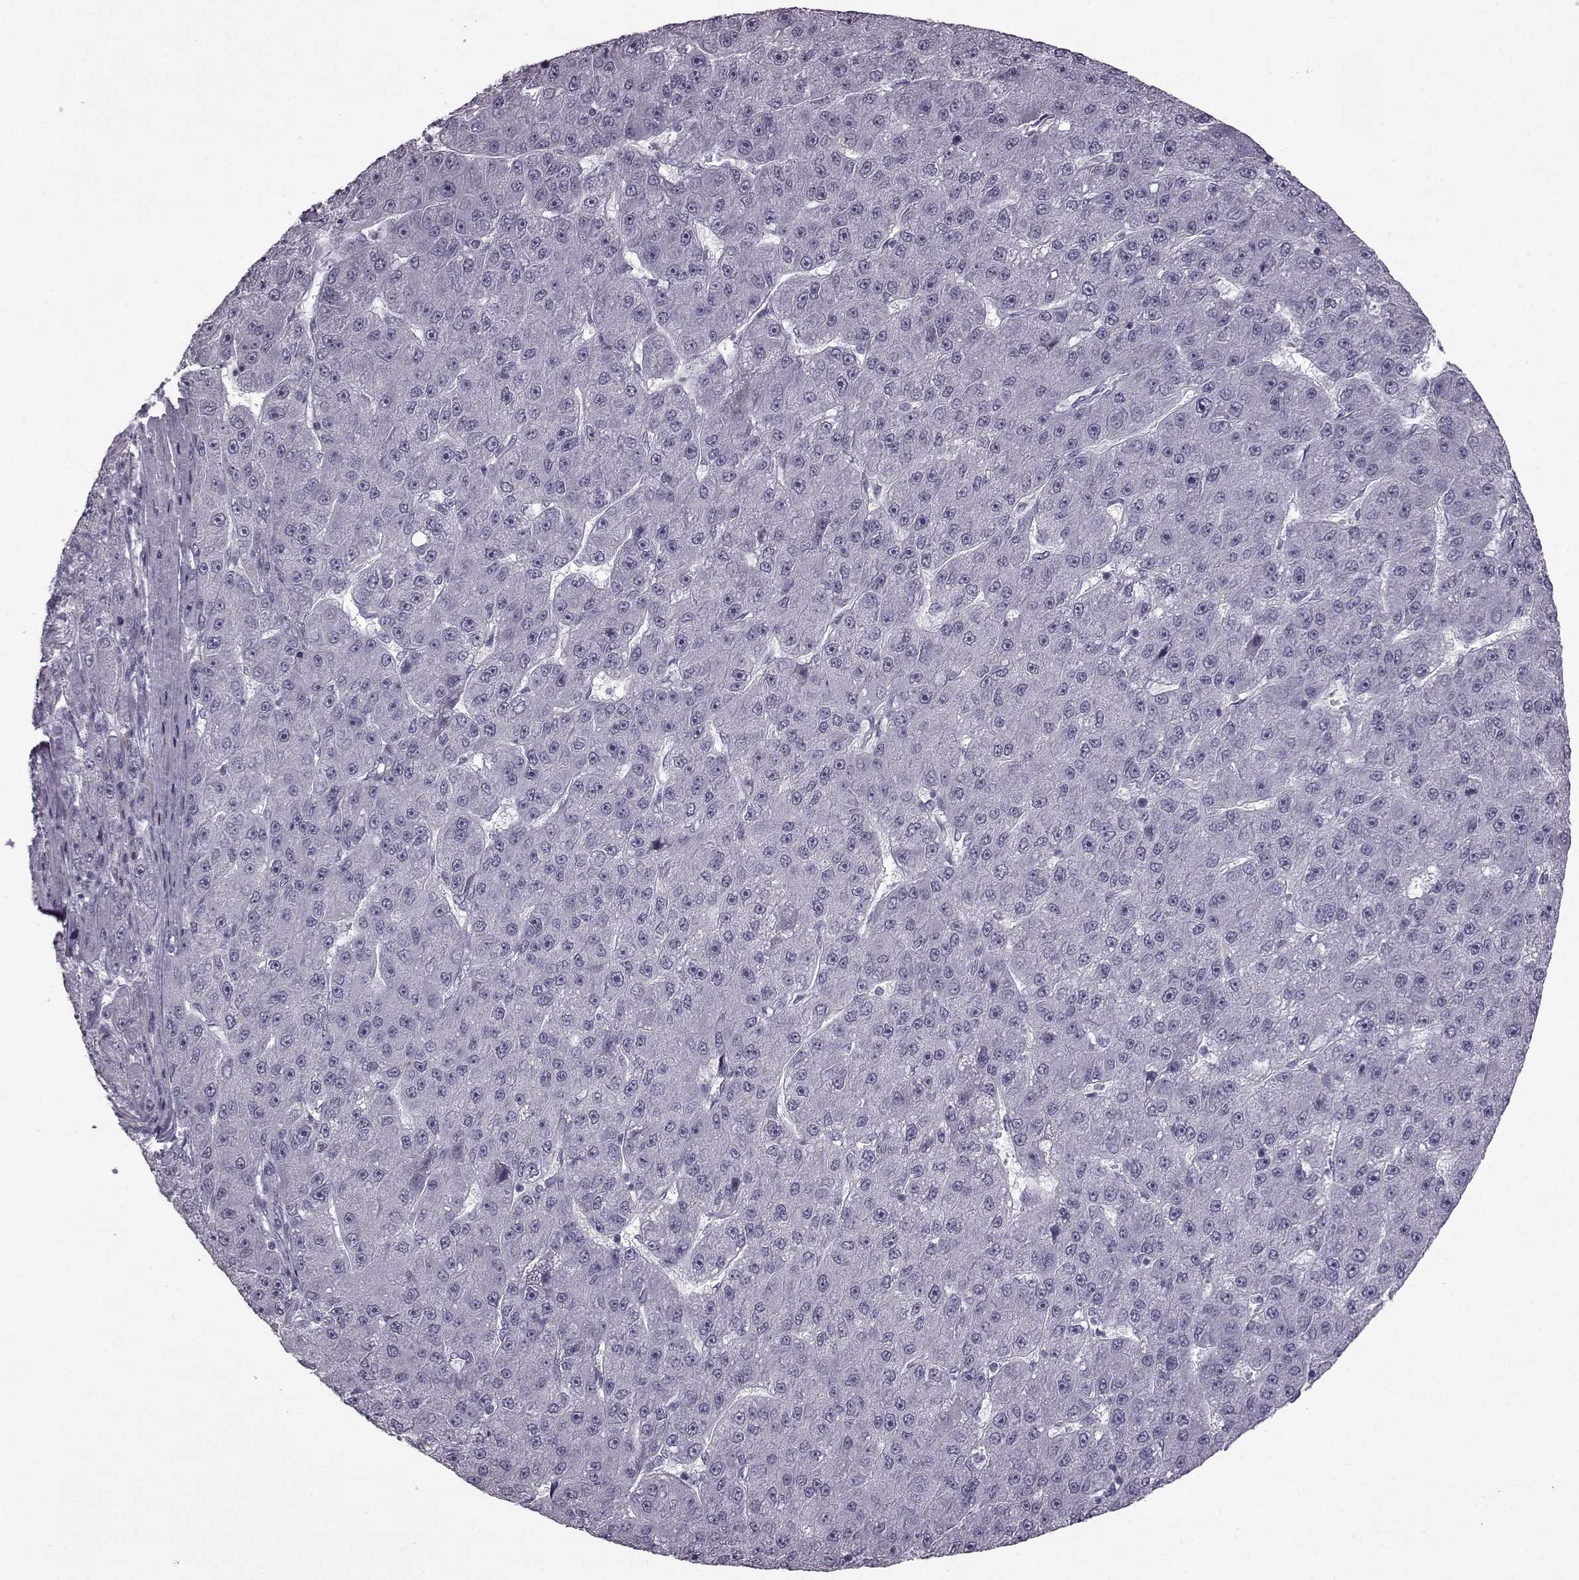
{"staining": {"intensity": "negative", "quantity": "none", "location": "none"}, "tissue": "liver cancer", "cell_type": "Tumor cells", "image_type": "cancer", "snomed": [{"axis": "morphology", "description": "Carcinoma, Hepatocellular, NOS"}, {"axis": "topography", "description": "Liver"}], "caption": "Liver cancer (hepatocellular carcinoma) was stained to show a protein in brown. There is no significant staining in tumor cells. (DAB IHC visualized using brightfield microscopy, high magnification).", "gene": "SLC28A2", "patient": {"sex": "male", "age": 67}}